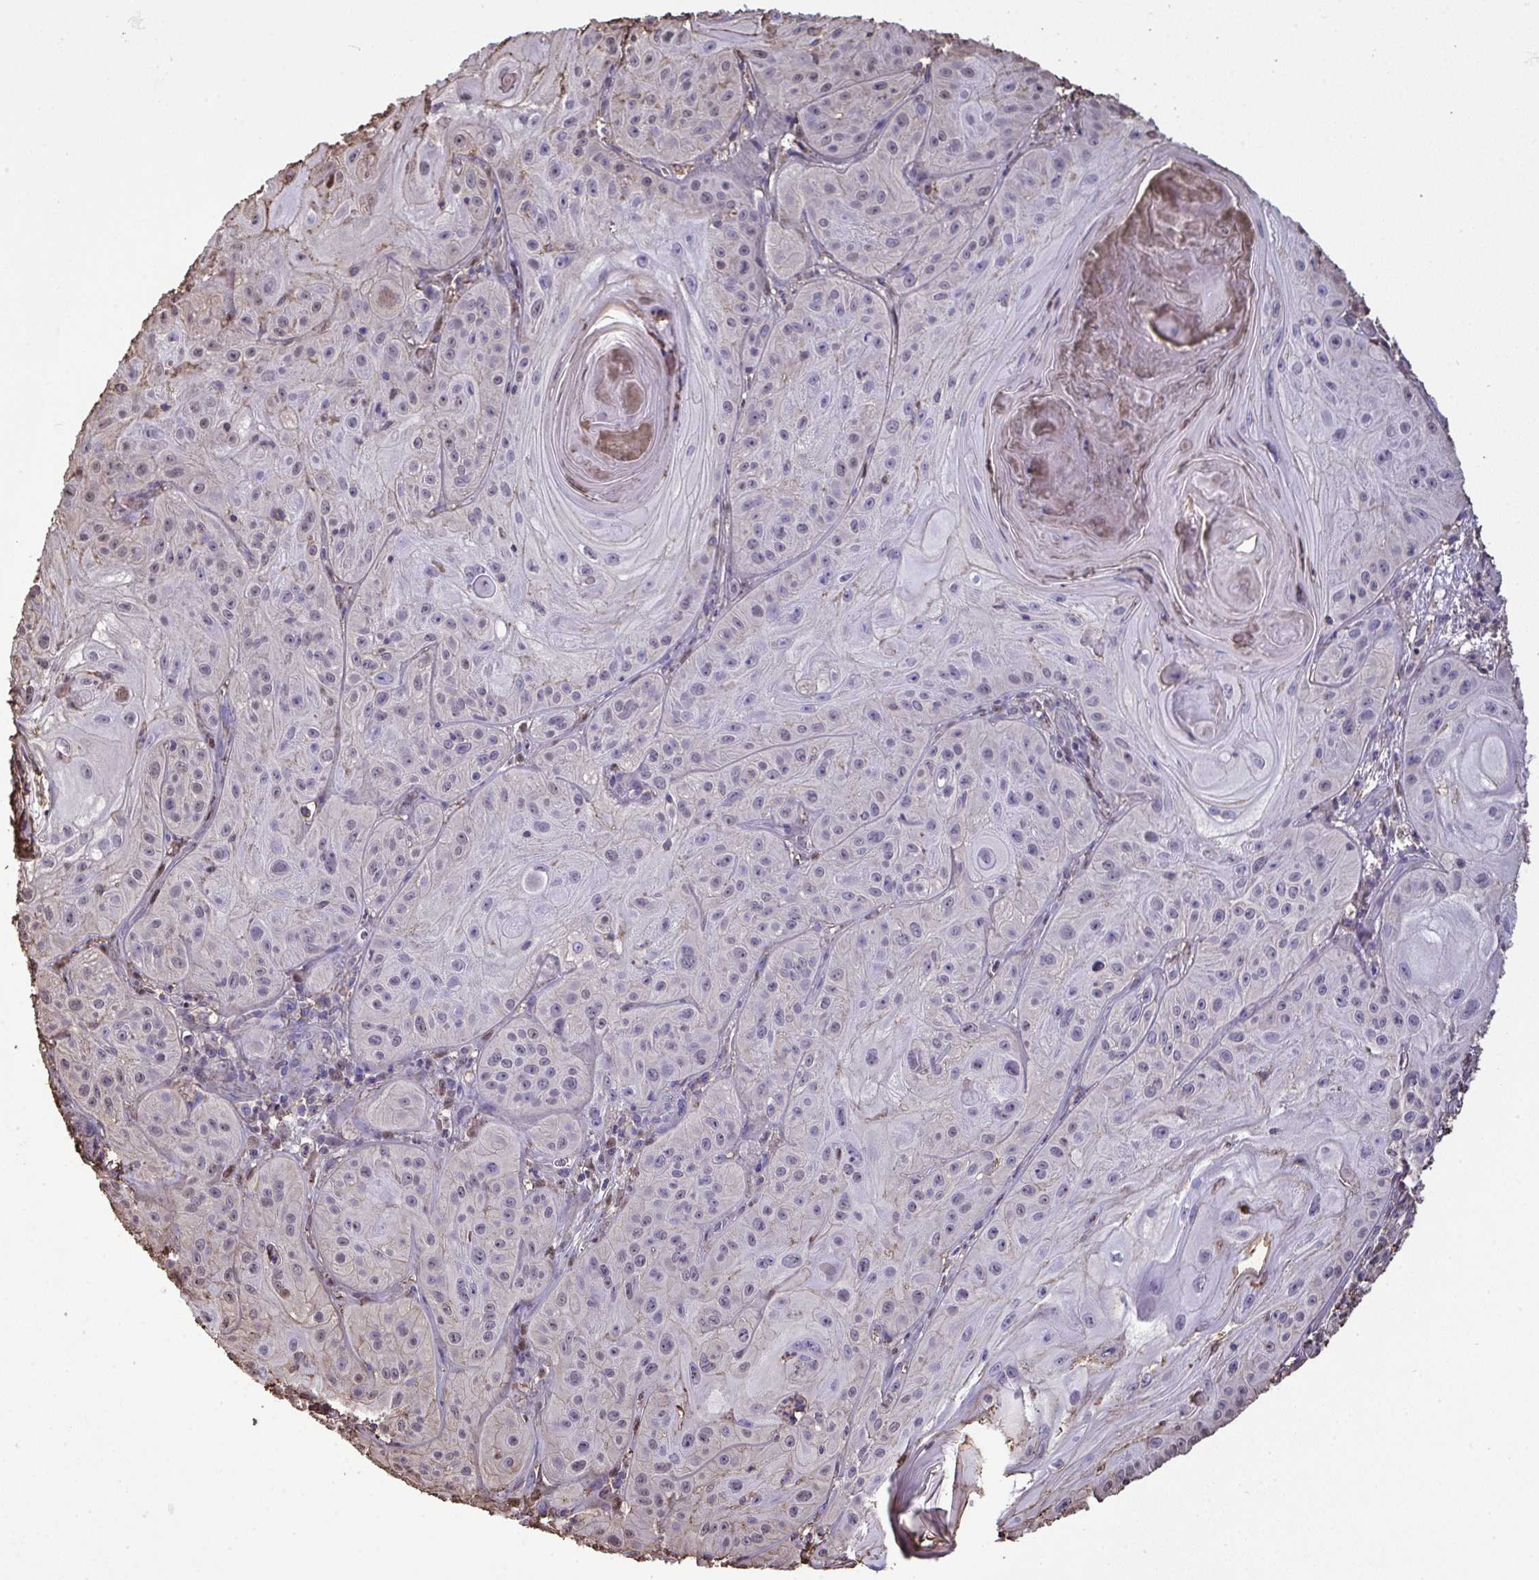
{"staining": {"intensity": "negative", "quantity": "none", "location": "none"}, "tissue": "skin cancer", "cell_type": "Tumor cells", "image_type": "cancer", "snomed": [{"axis": "morphology", "description": "Squamous cell carcinoma, NOS"}, {"axis": "topography", "description": "Skin"}], "caption": "Tumor cells show no significant positivity in squamous cell carcinoma (skin). (Brightfield microscopy of DAB (3,3'-diaminobenzidine) immunohistochemistry at high magnification).", "gene": "ANXA5", "patient": {"sex": "male", "age": 85}}